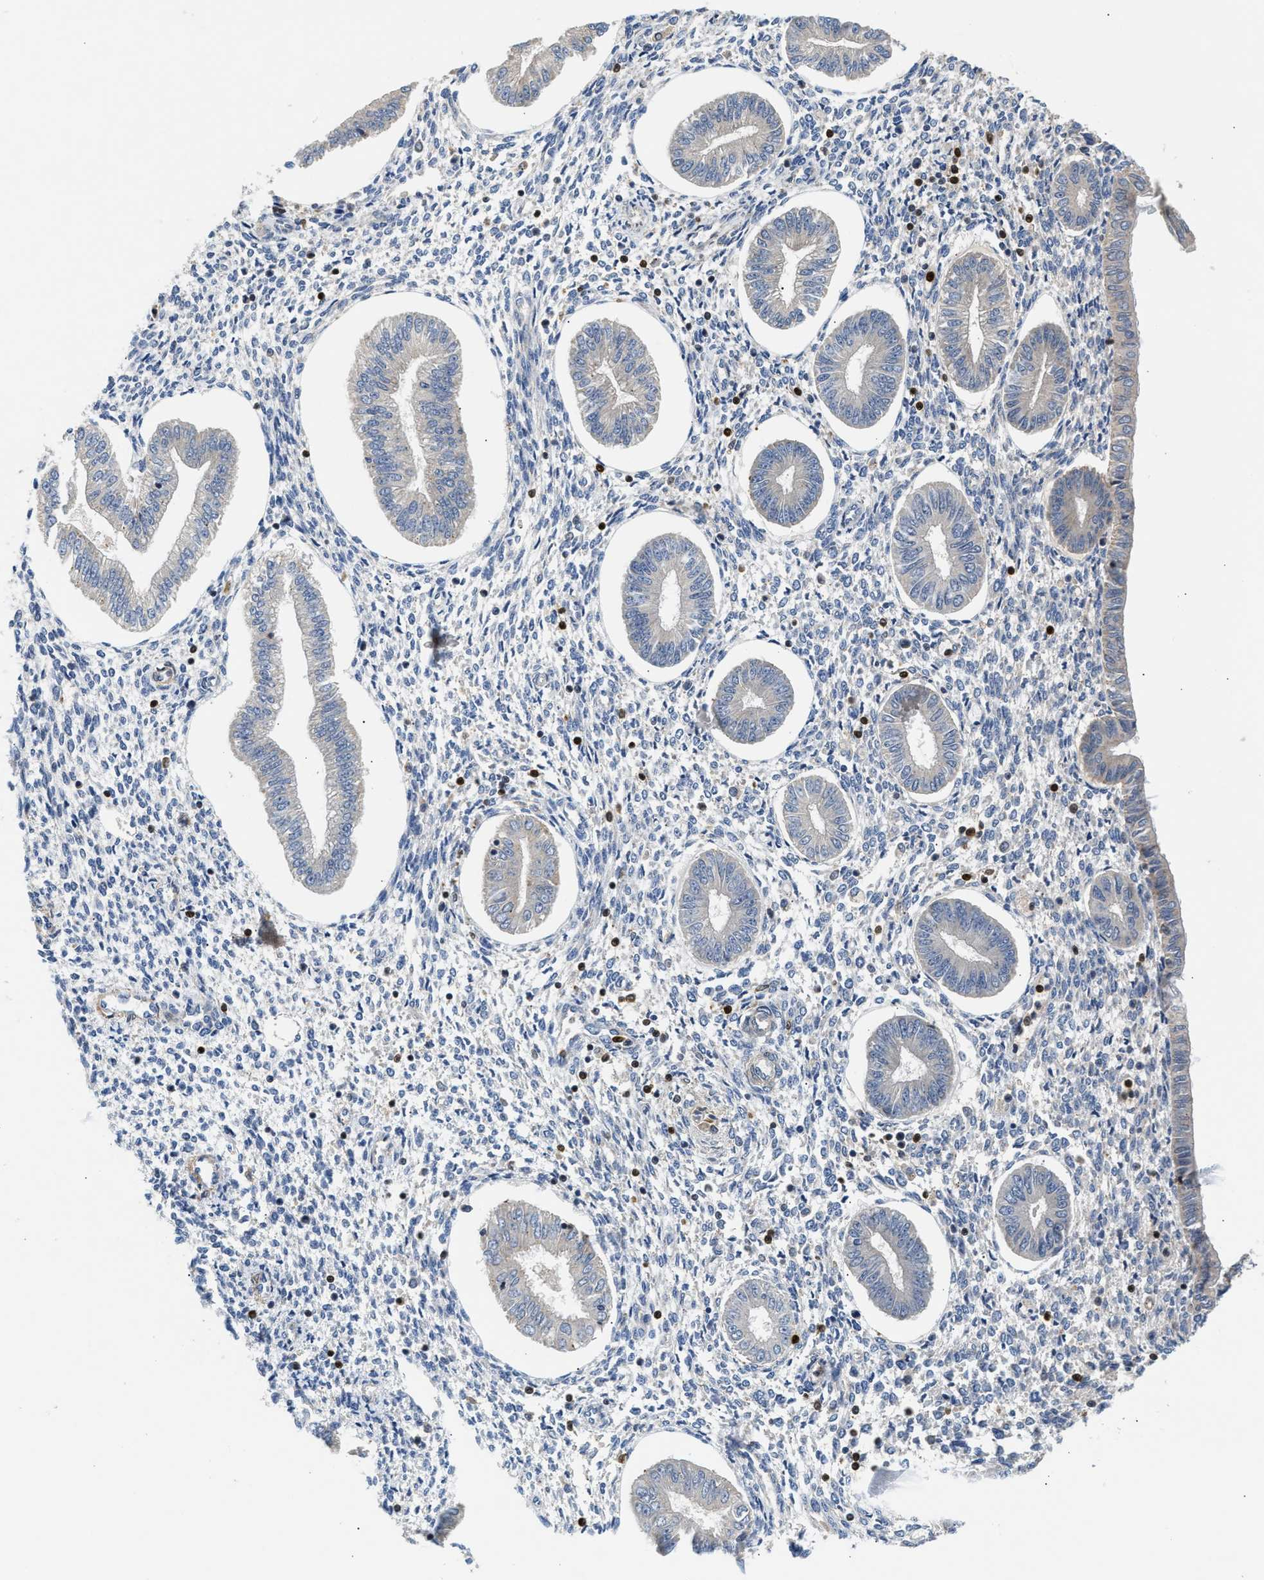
{"staining": {"intensity": "negative", "quantity": "none", "location": "none"}, "tissue": "endometrium", "cell_type": "Cells in endometrial stroma", "image_type": "normal", "snomed": [{"axis": "morphology", "description": "Normal tissue, NOS"}, {"axis": "topography", "description": "Endometrium"}], "caption": "Immunohistochemical staining of normal human endometrium exhibits no significant positivity in cells in endometrial stroma. (Stains: DAB IHC with hematoxylin counter stain, Microscopy: brightfield microscopy at high magnification).", "gene": "SLIT2", "patient": {"sex": "female", "age": 50}}